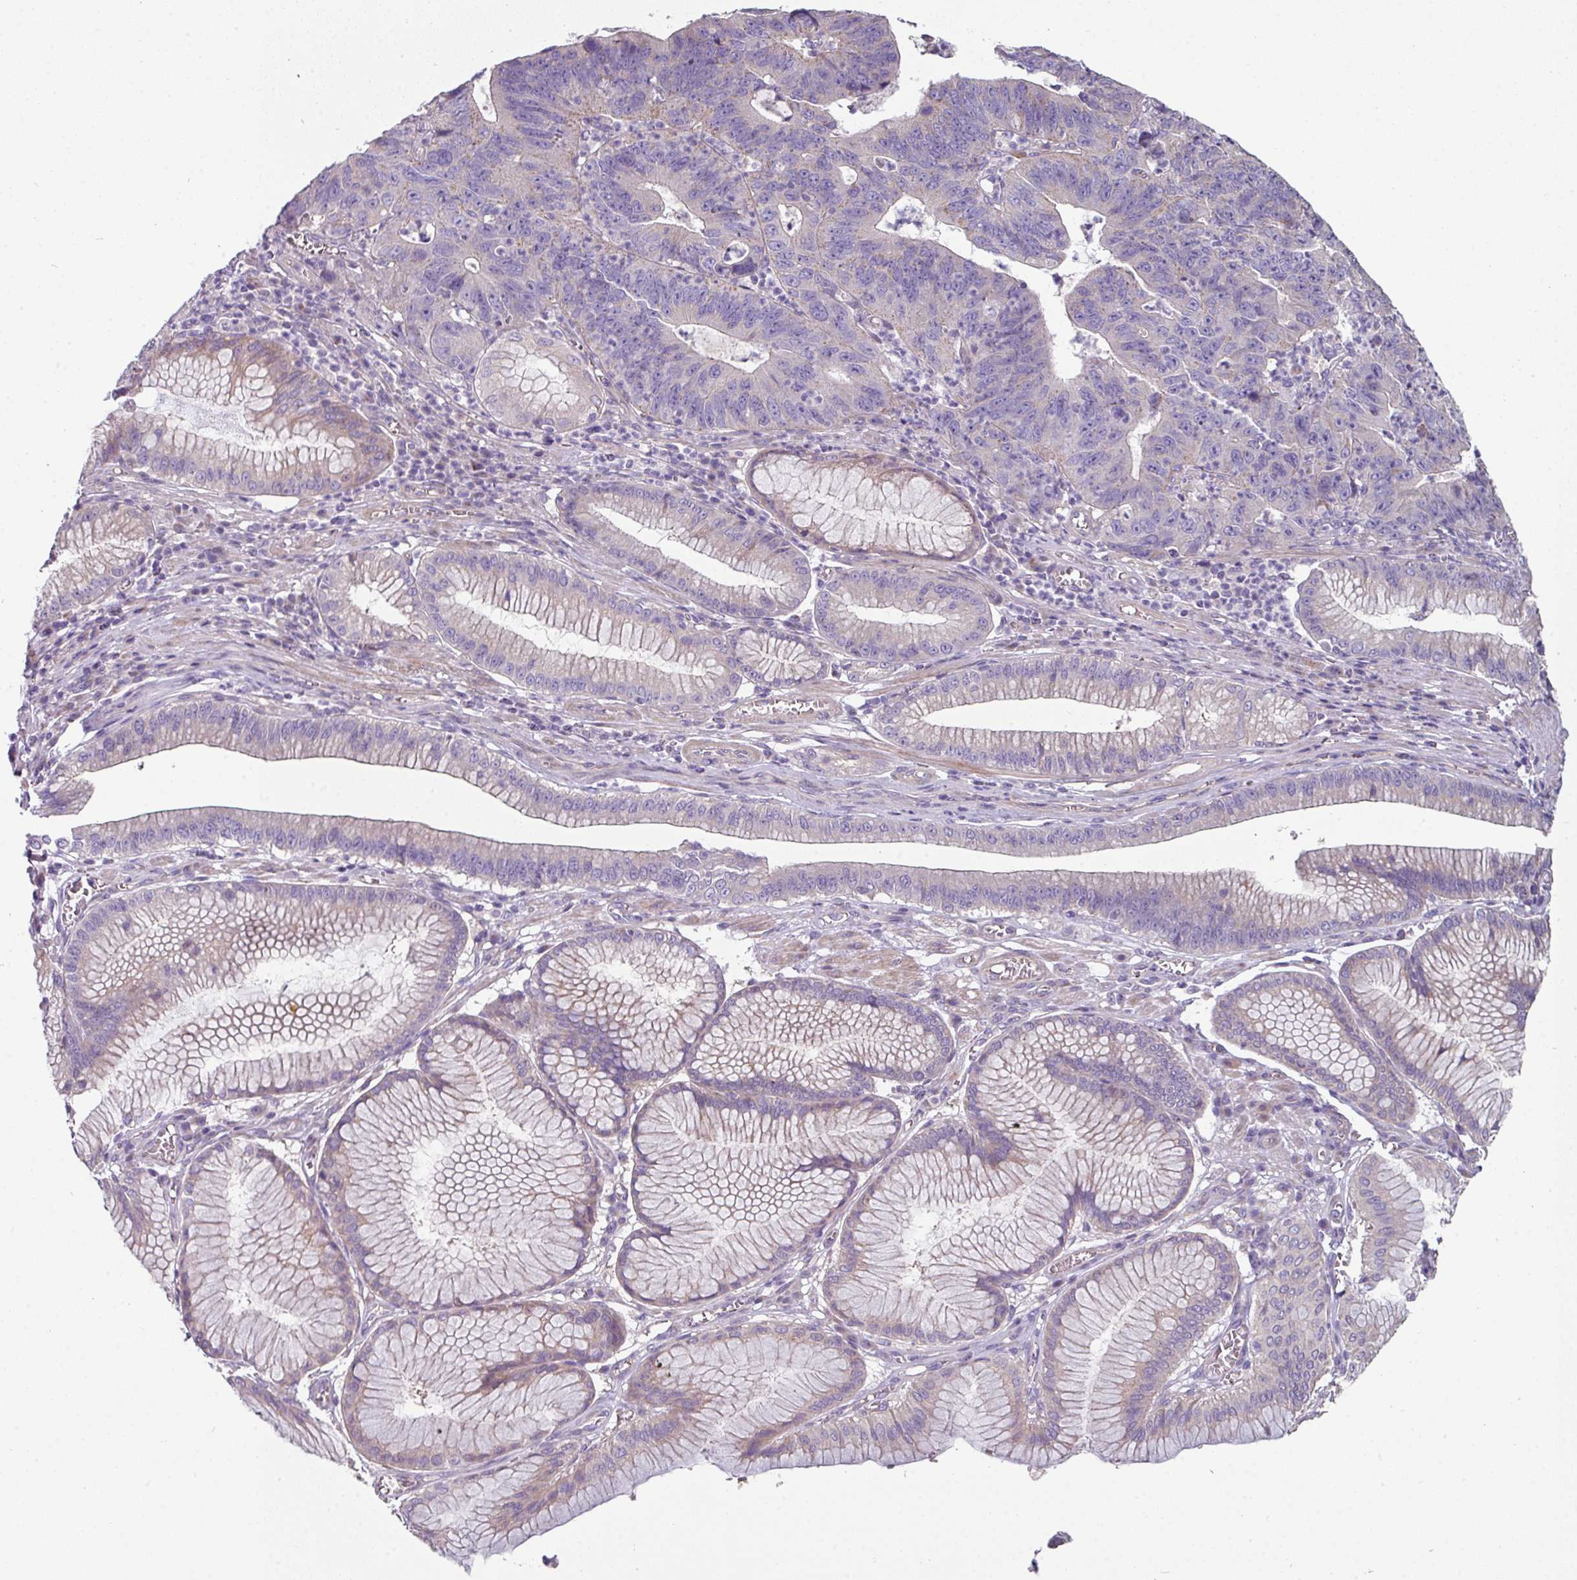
{"staining": {"intensity": "negative", "quantity": "none", "location": "none"}, "tissue": "stomach cancer", "cell_type": "Tumor cells", "image_type": "cancer", "snomed": [{"axis": "morphology", "description": "Adenocarcinoma, NOS"}, {"axis": "topography", "description": "Stomach"}], "caption": "There is no significant positivity in tumor cells of adenocarcinoma (stomach).", "gene": "LRRC9", "patient": {"sex": "male", "age": 59}}